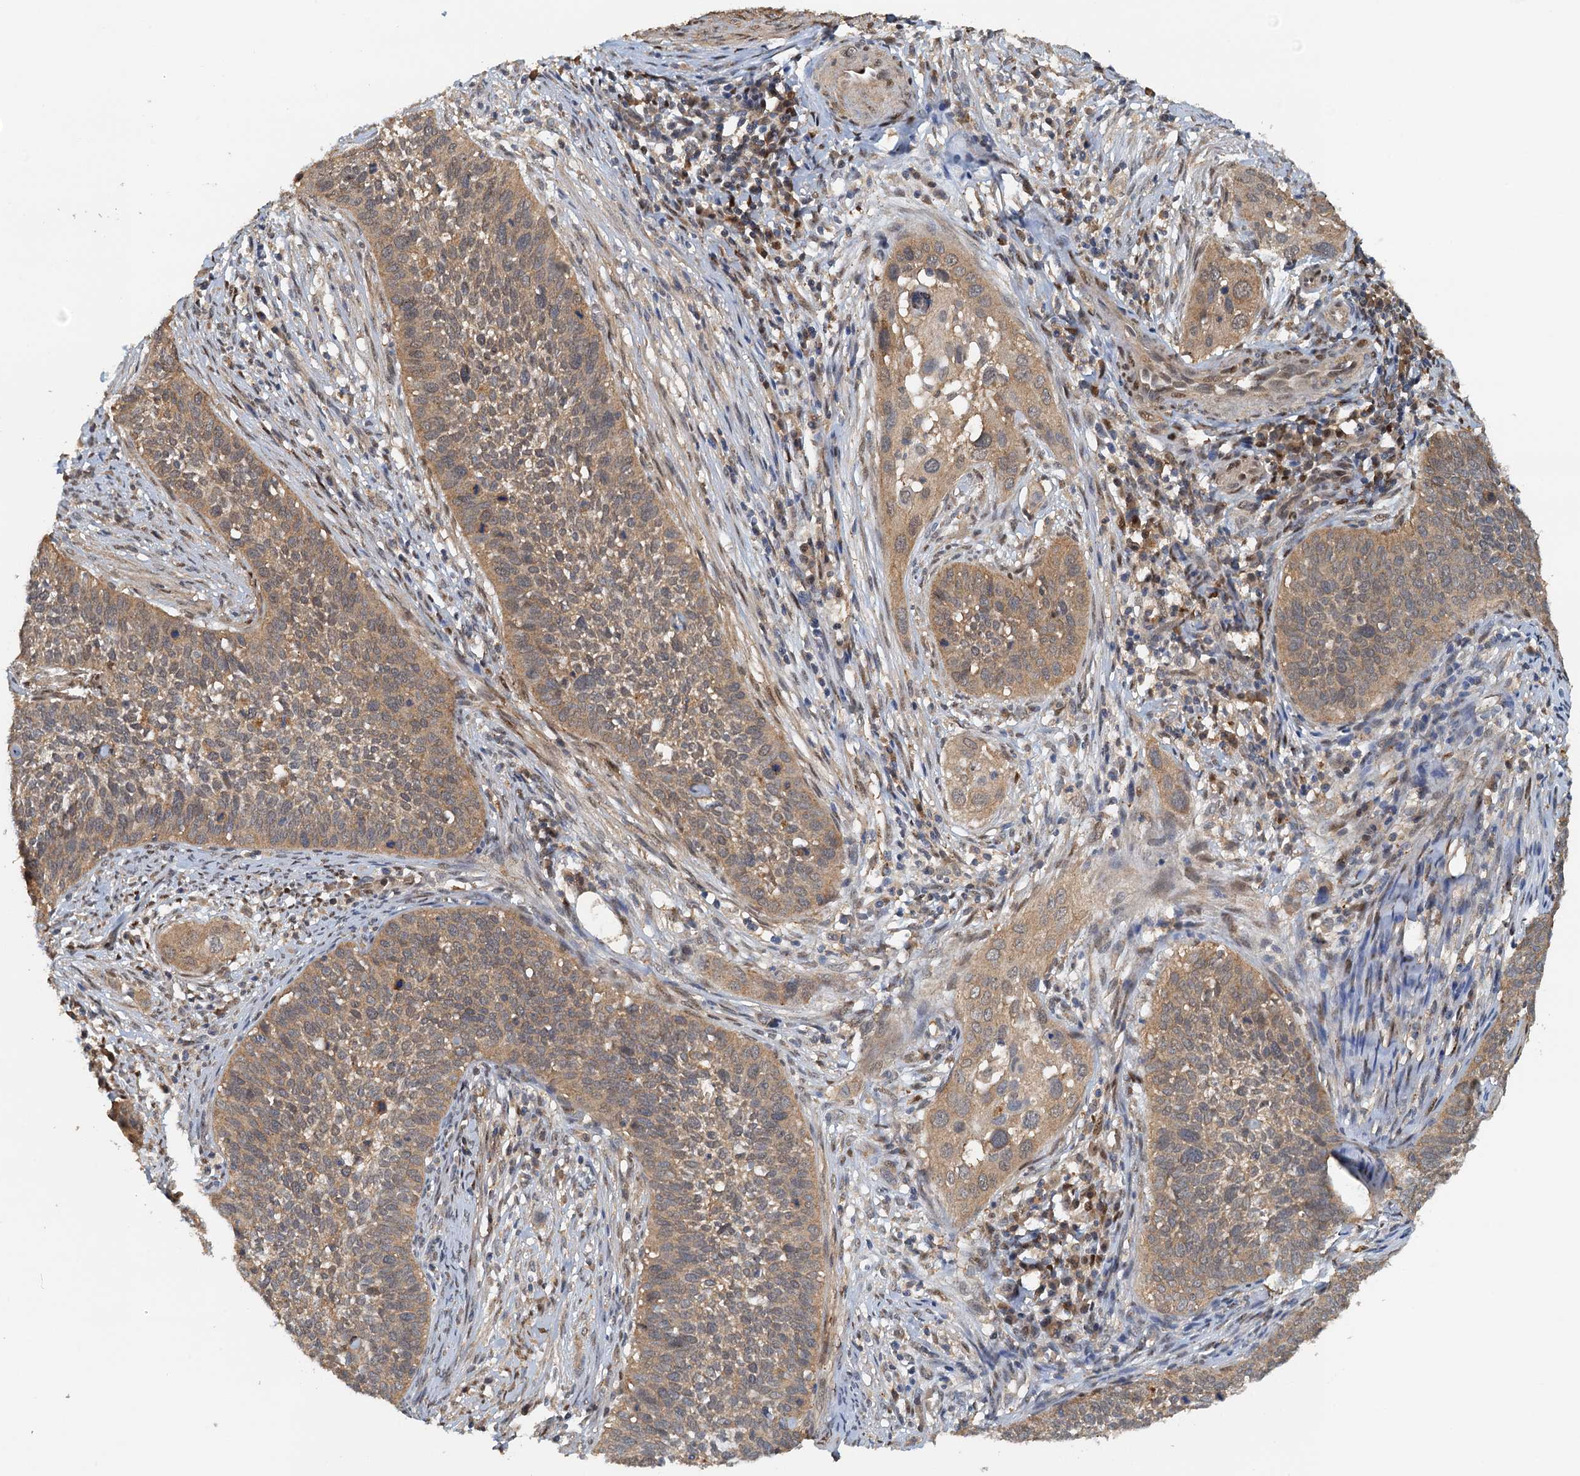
{"staining": {"intensity": "moderate", "quantity": ">75%", "location": "cytoplasmic/membranous"}, "tissue": "cervical cancer", "cell_type": "Tumor cells", "image_type": "cancer", "snomed": [{"axis": "morphology", "description": "Squamous cell carcinoma, NOS"}, {"axis": "topography", "description": "Cervix"}], "caption": "Brown immunohistochemical staining in cervical squamous cell carcinoma shows moderate cytoplasmic/membranous positivity in about >75% of tumor cells.", "gene": "UBL7", "patient": {"sex": "female", "age": 34}}